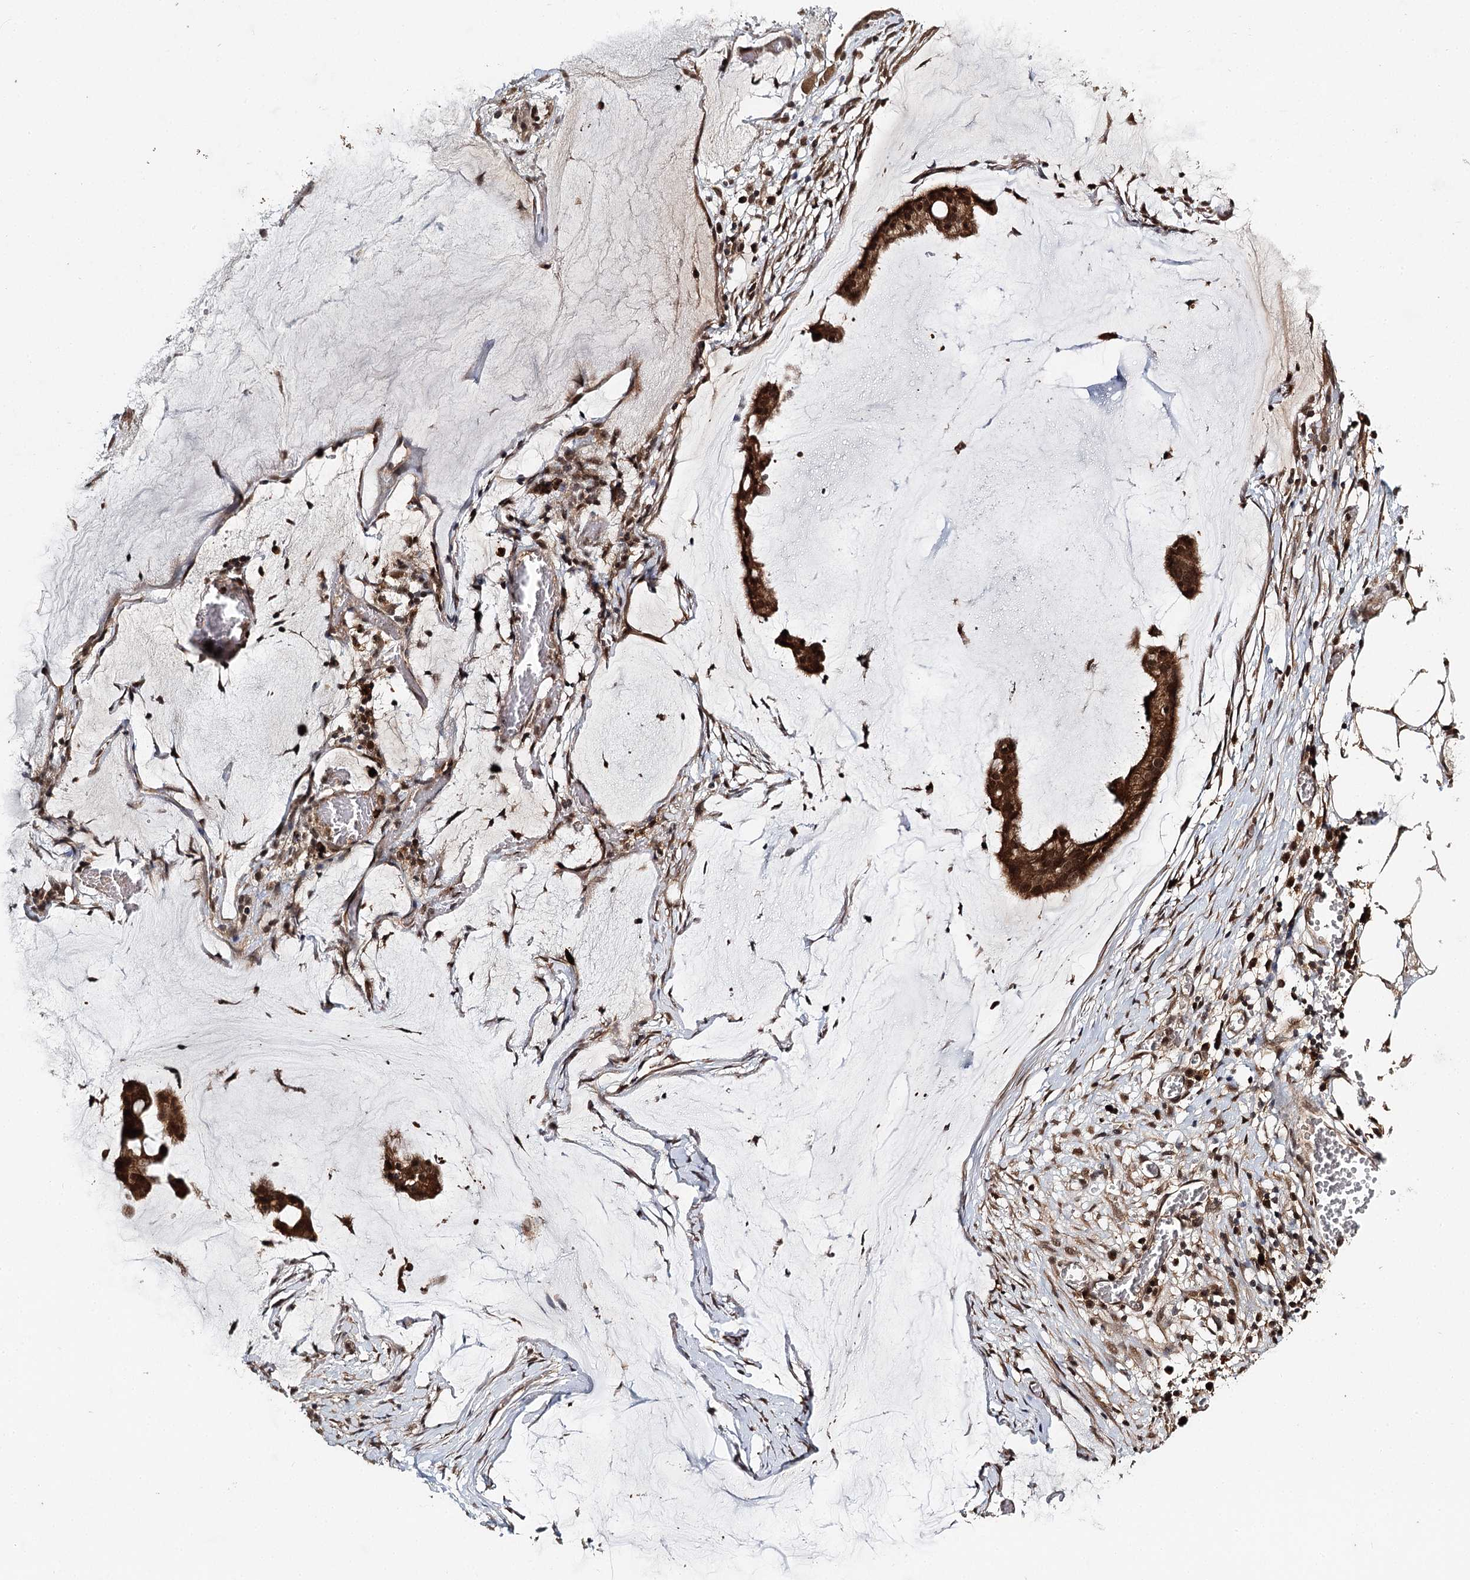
{"staining": {"intensity": "strong", "quantity": ">75%", "location": "cytoplasmic/membranous,nuclear"}, "tissue": "ovarian cancer", "cell_type": "Tumor cells", "image_type": "cancer", "snomed": [{"axis": "morphology", "description": "Cystadenocarcinoma, mucinous, NOS"}, {"axis": "topography", "description": "Ovary"}], "caption": "IHC staining of ovarian mucinous cystadenocarcinoma, which reveals high levels of strong cytoplasmic/membranous and nuclear positivity in approximately >75% of tumor cells indicating strong cytoplasmic/membranous and nuclear protein positivity. The staining was performed using DAB (brown) for protein detection and nuclei were counterstained in hematoxylin (blue).", "gene": "N6AMT1", "patient": {"sex": "female", "age": 73}}